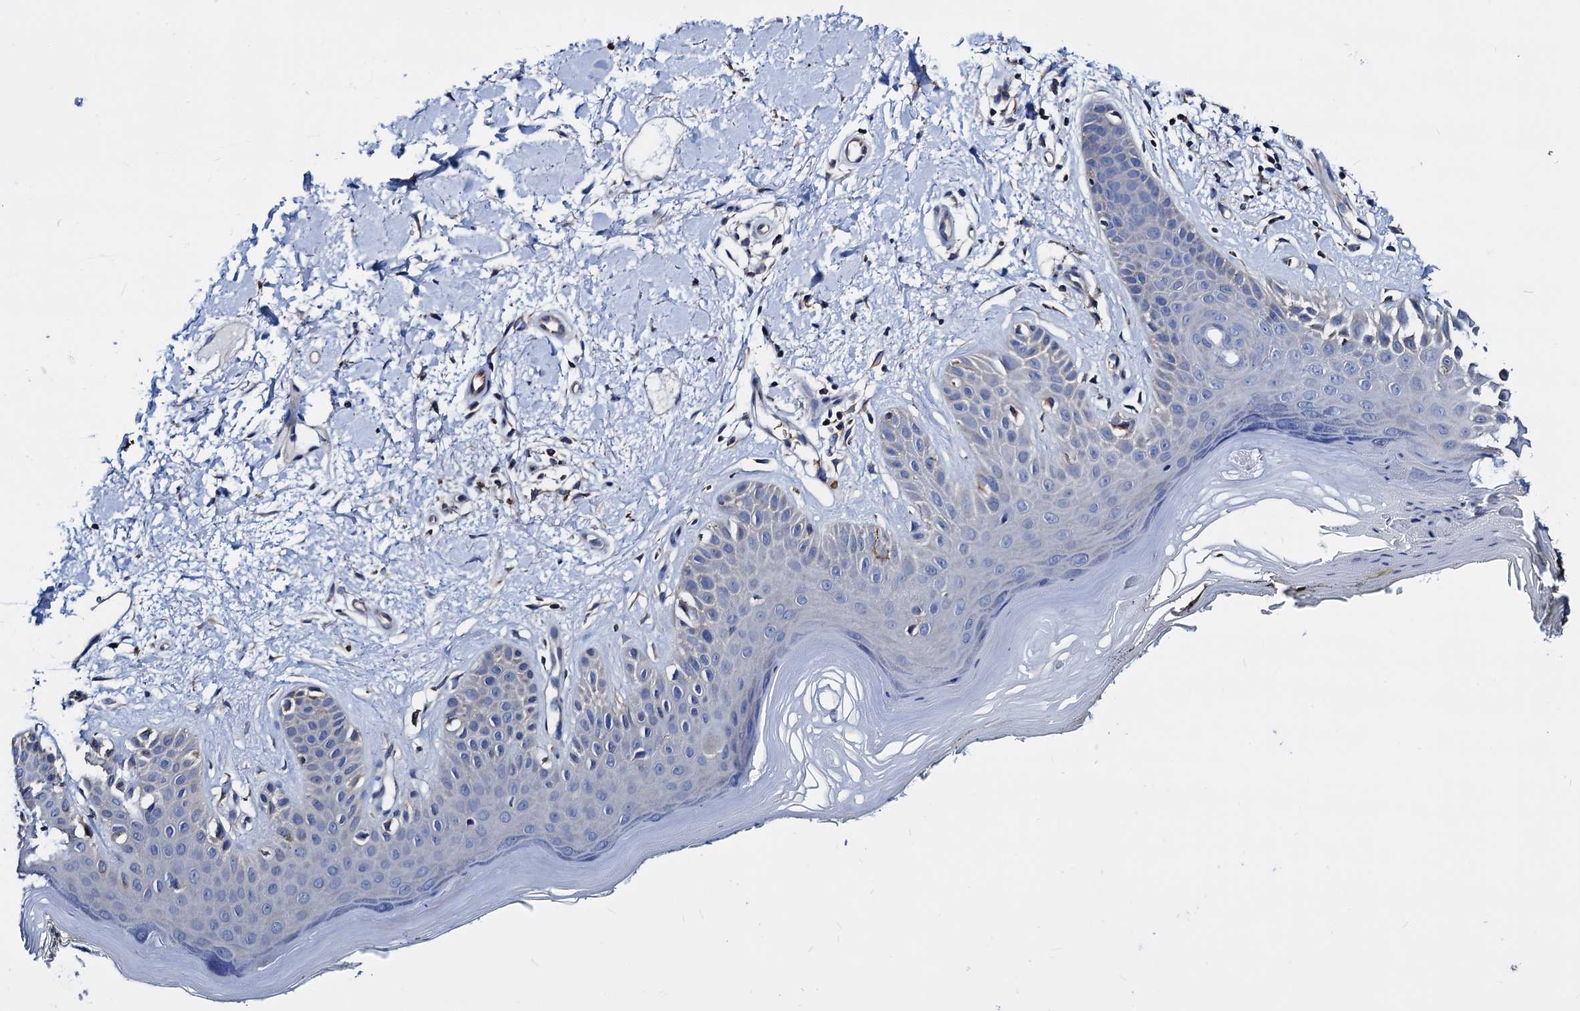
{"staining": {"intensity": "weak", "quantity": ">75%", "location": "cytoplasmic/membranous"}, "tissue": "skin", "cell_type": "Fibroblasts", "image_type": "normal", "snomed": [{"axis": "morphology", "description": "Normal tissue, NOS"}, {"axis": "topography", "description": "Skin"}], "caption": "The histopathology image demonstrates a brown stain indicating the presence of a protein in the cytoplasmic/membranous of fibroblasts in skin. Ihc stains the protein of interest in brown and the nuclei are stained blue.", "gene": "GCOM1", "patient": {"sex": "female", "age": 64}}